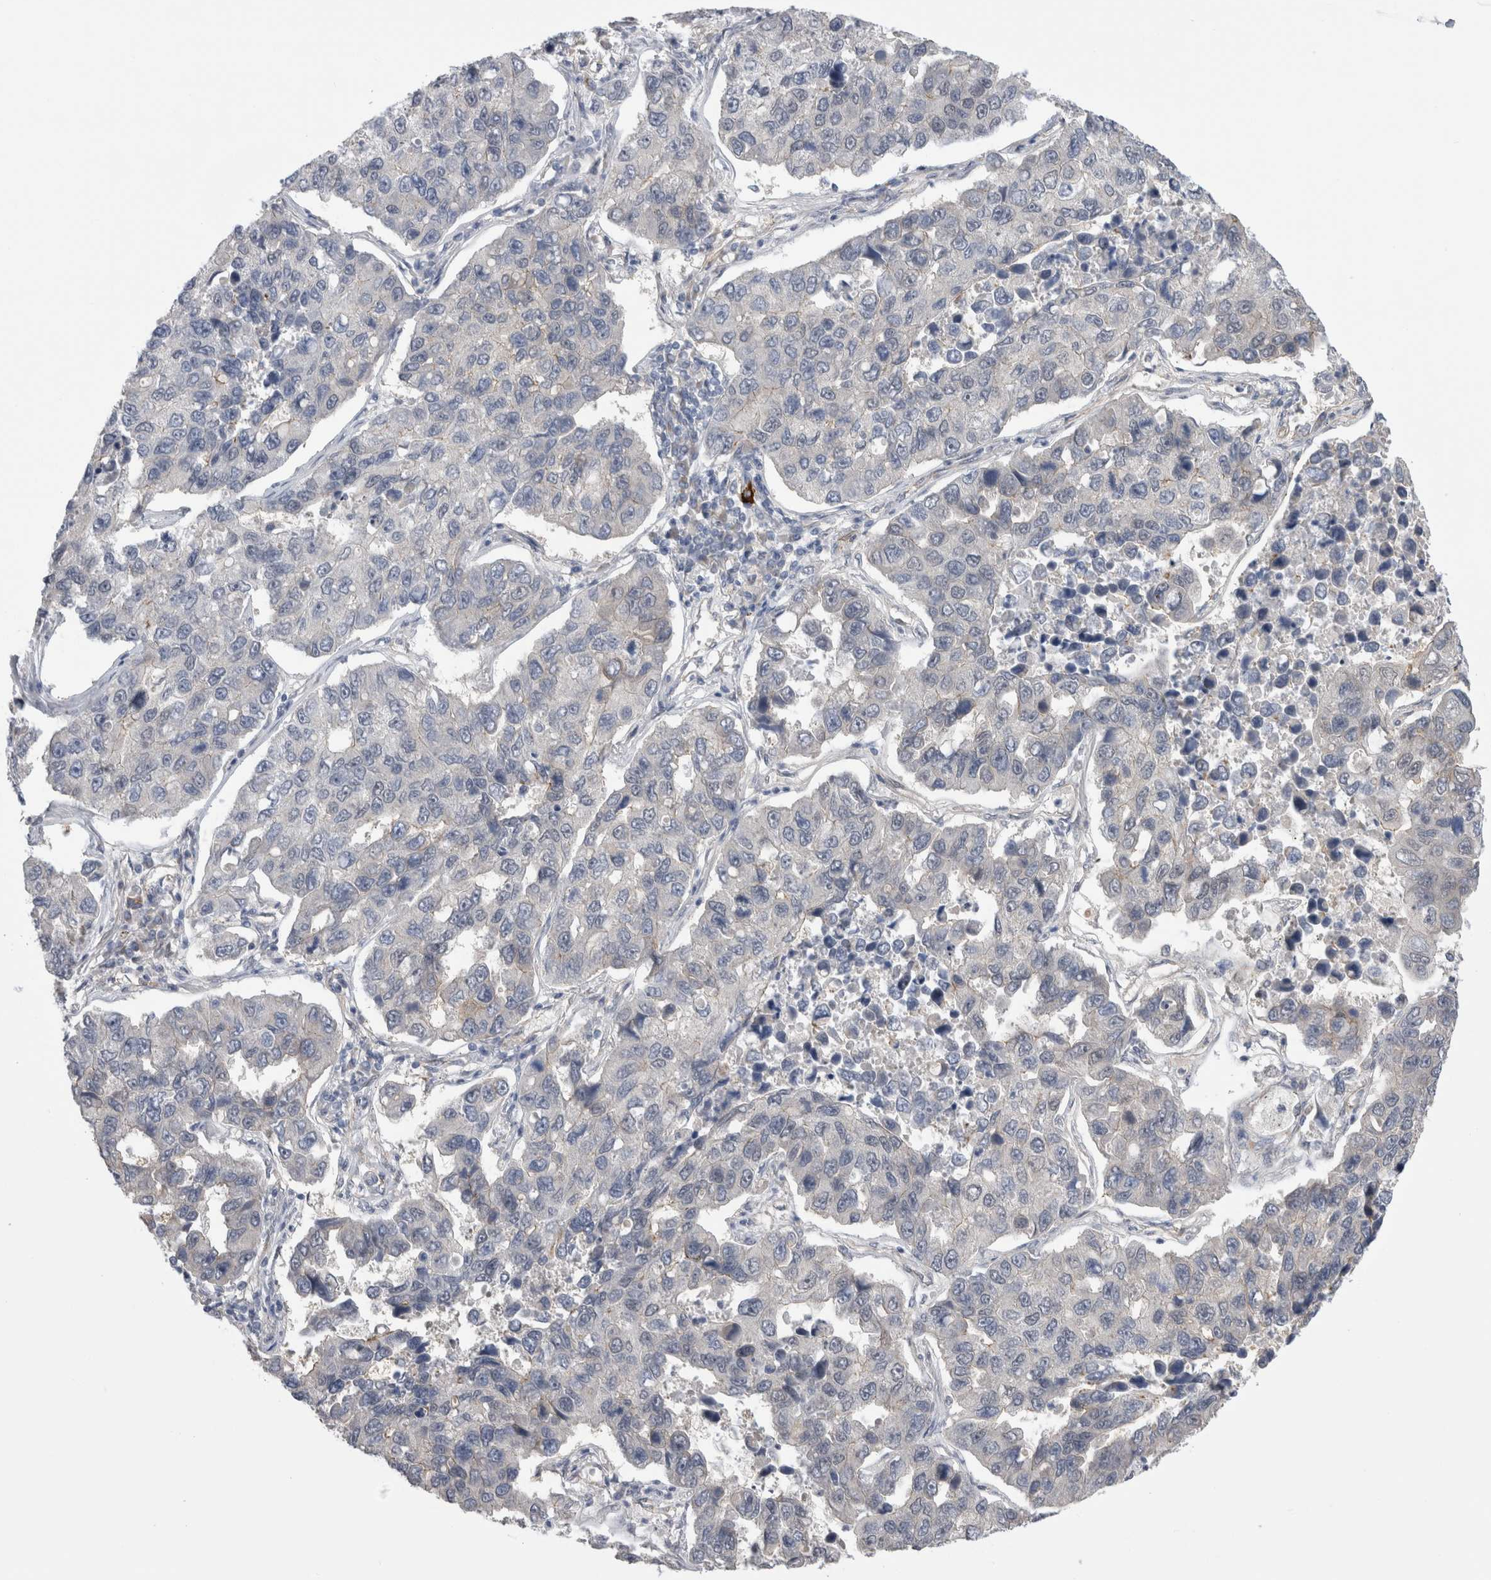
{"staining": {"intensity": "negative", "quantity": "none", "location": "none"}, "tissue": "lung cancer", "cell_type": "Tumor cells", "image_type": "cancer", "snomed": [{"axis": "morphology", "description": "Adenocarcinoma, NOS"}, {"axis": "topography", "description": "Lung"}], "caption": "Lung adenocarcinoma stained for a protein using immunohistochemistry shows no staining tumor cells.", "gene": "TAFA5", "patient": {"sex": "male", "age": 64}}